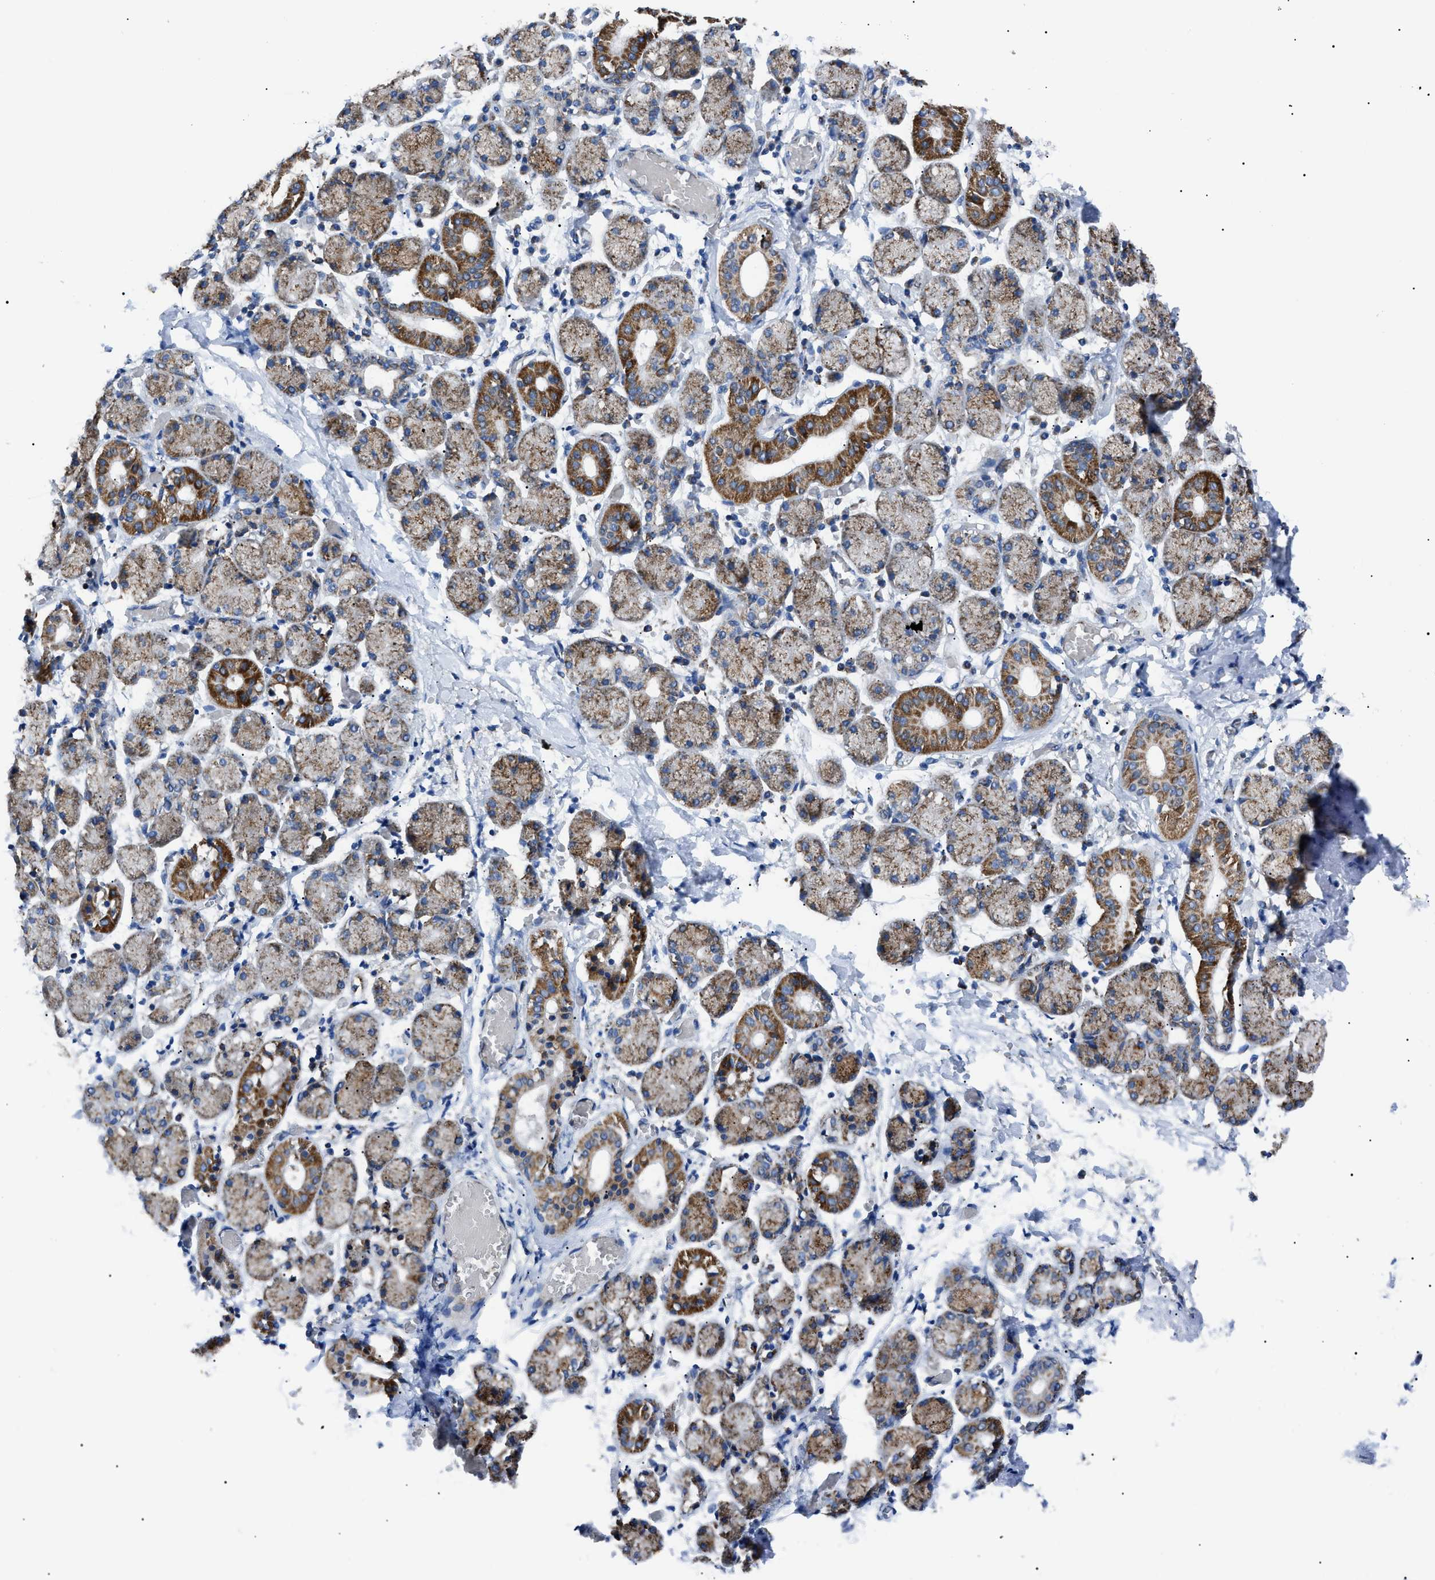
{"staining": {"intensity": "moderate", "quantity": ">75%", "location": "cytoplasmic/membranous"}, "tissue": "salivary gland", "cell_type": "Glandular cells", "image_type": "normal", "snomed": [{"axis": "morphology", "description": "Normal tissue, NOS"}, {"axis": "topography", "description": "Salivary gland"}], "caption": "Immunohistochemistry (IHC) staining of benign salivary gland, which shows medium levels of moderate cytoplasmic/membranous positivity in approximately >75% of glandular cells indicating moderate cytoplasmic/membranous protein positivity. The staining was performed using DAB (brown) for protein detection and nuclei were counterstained in hematoxylin (blue).", "gene": "PHB2", "patient": {"sex": "female", "age": 24}}